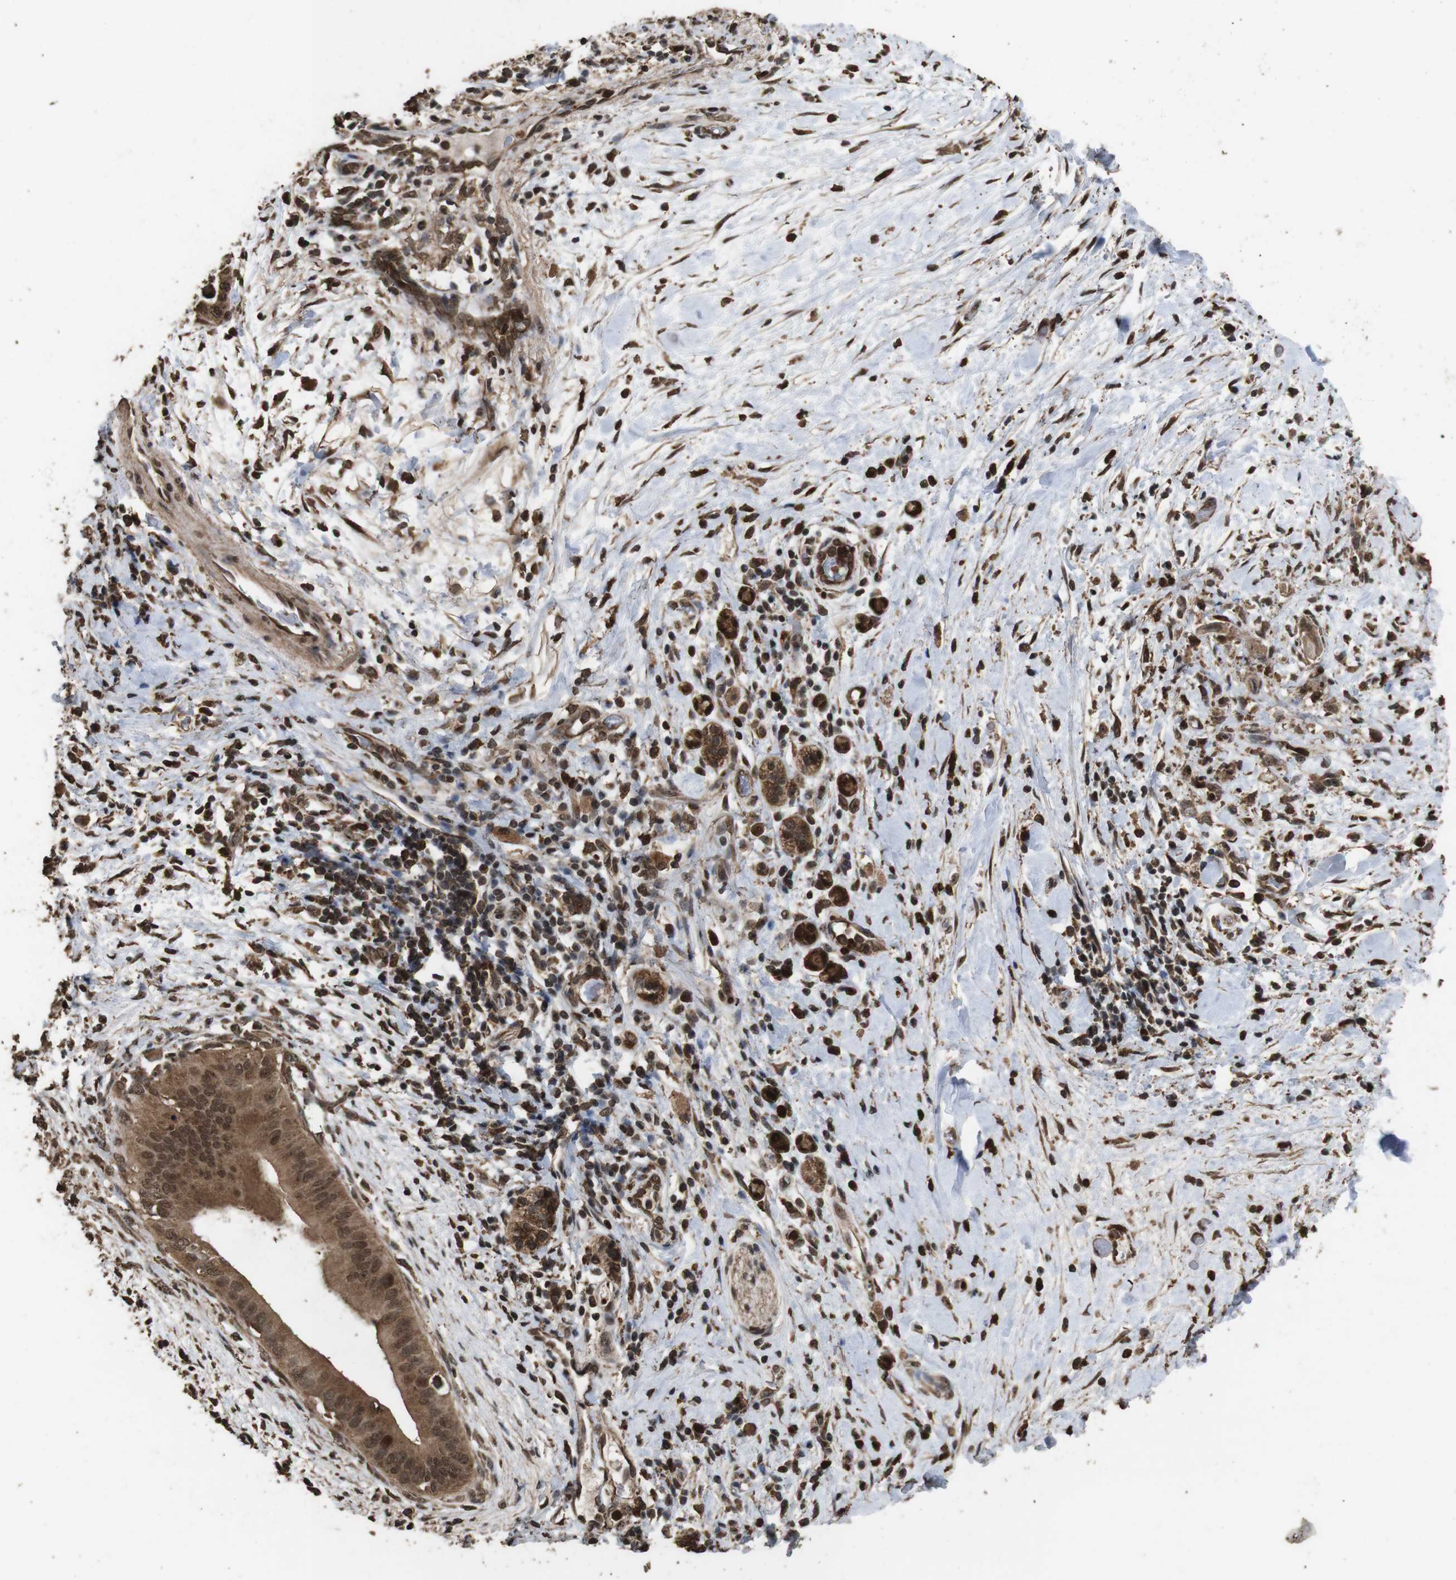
{"staining": {"intensity": "moderate", "quantity": ">75%", "location": "cytoplasmic/membranous"}, "tissue": "pancreatic cancer", "cell_type": "Tumor cells", "image_type": "cancer", "snomed": [{"axis": "morphology", "description": "Adenocarcinoma, NOS"}, {"axis": "topography", "description": "Pancreas"}], "caption": "IHC of pancreatic adenocarcinoma demonstrates medium levels of moderate cytoplasmic/membranous positivity in approximately >75% of tumor cells.", "gene": "RRAS2", "patient": {"sex": "male", "age": 55}}